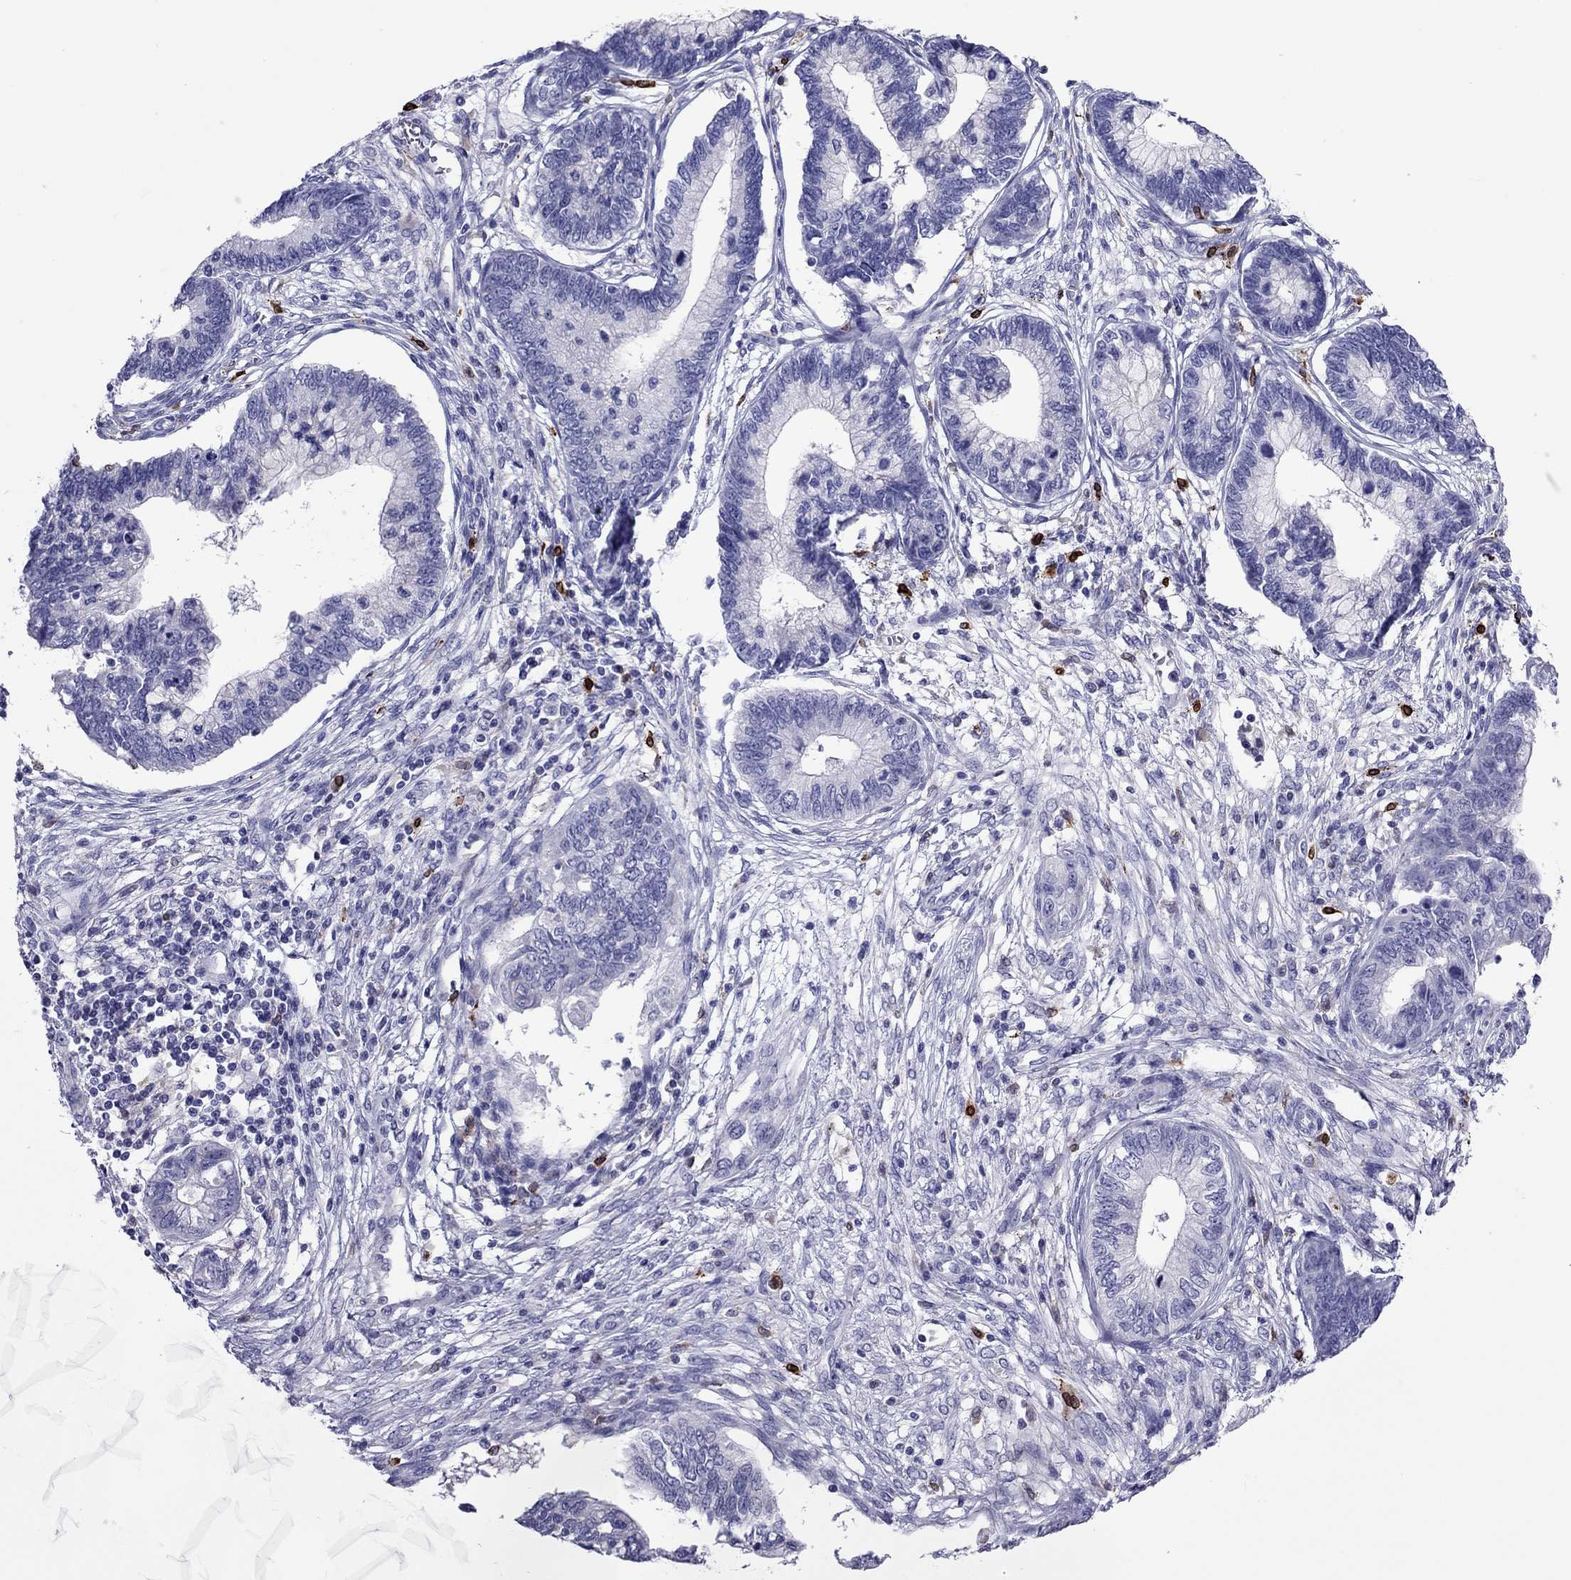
{"staining": {"intensity": "negative", "quantity": "none", "location": "none"}, "tissue": "cervical cancer", "cell_type": "Tumor cells", "image_type": "cancer", "snomed": [{"axis": "morphology", "description": "Adenocarcinoma, NOS"}, {"axis": "topography", "description": "Cervix"}], "caption": "This is an immunohistochemistry (IHC) micrograph of cervical cancer (adenocarcinoma). There is no positivity in tumor cells.", "gene": "ADORA2A", "patient": {"sex": "female", "age": 44}}